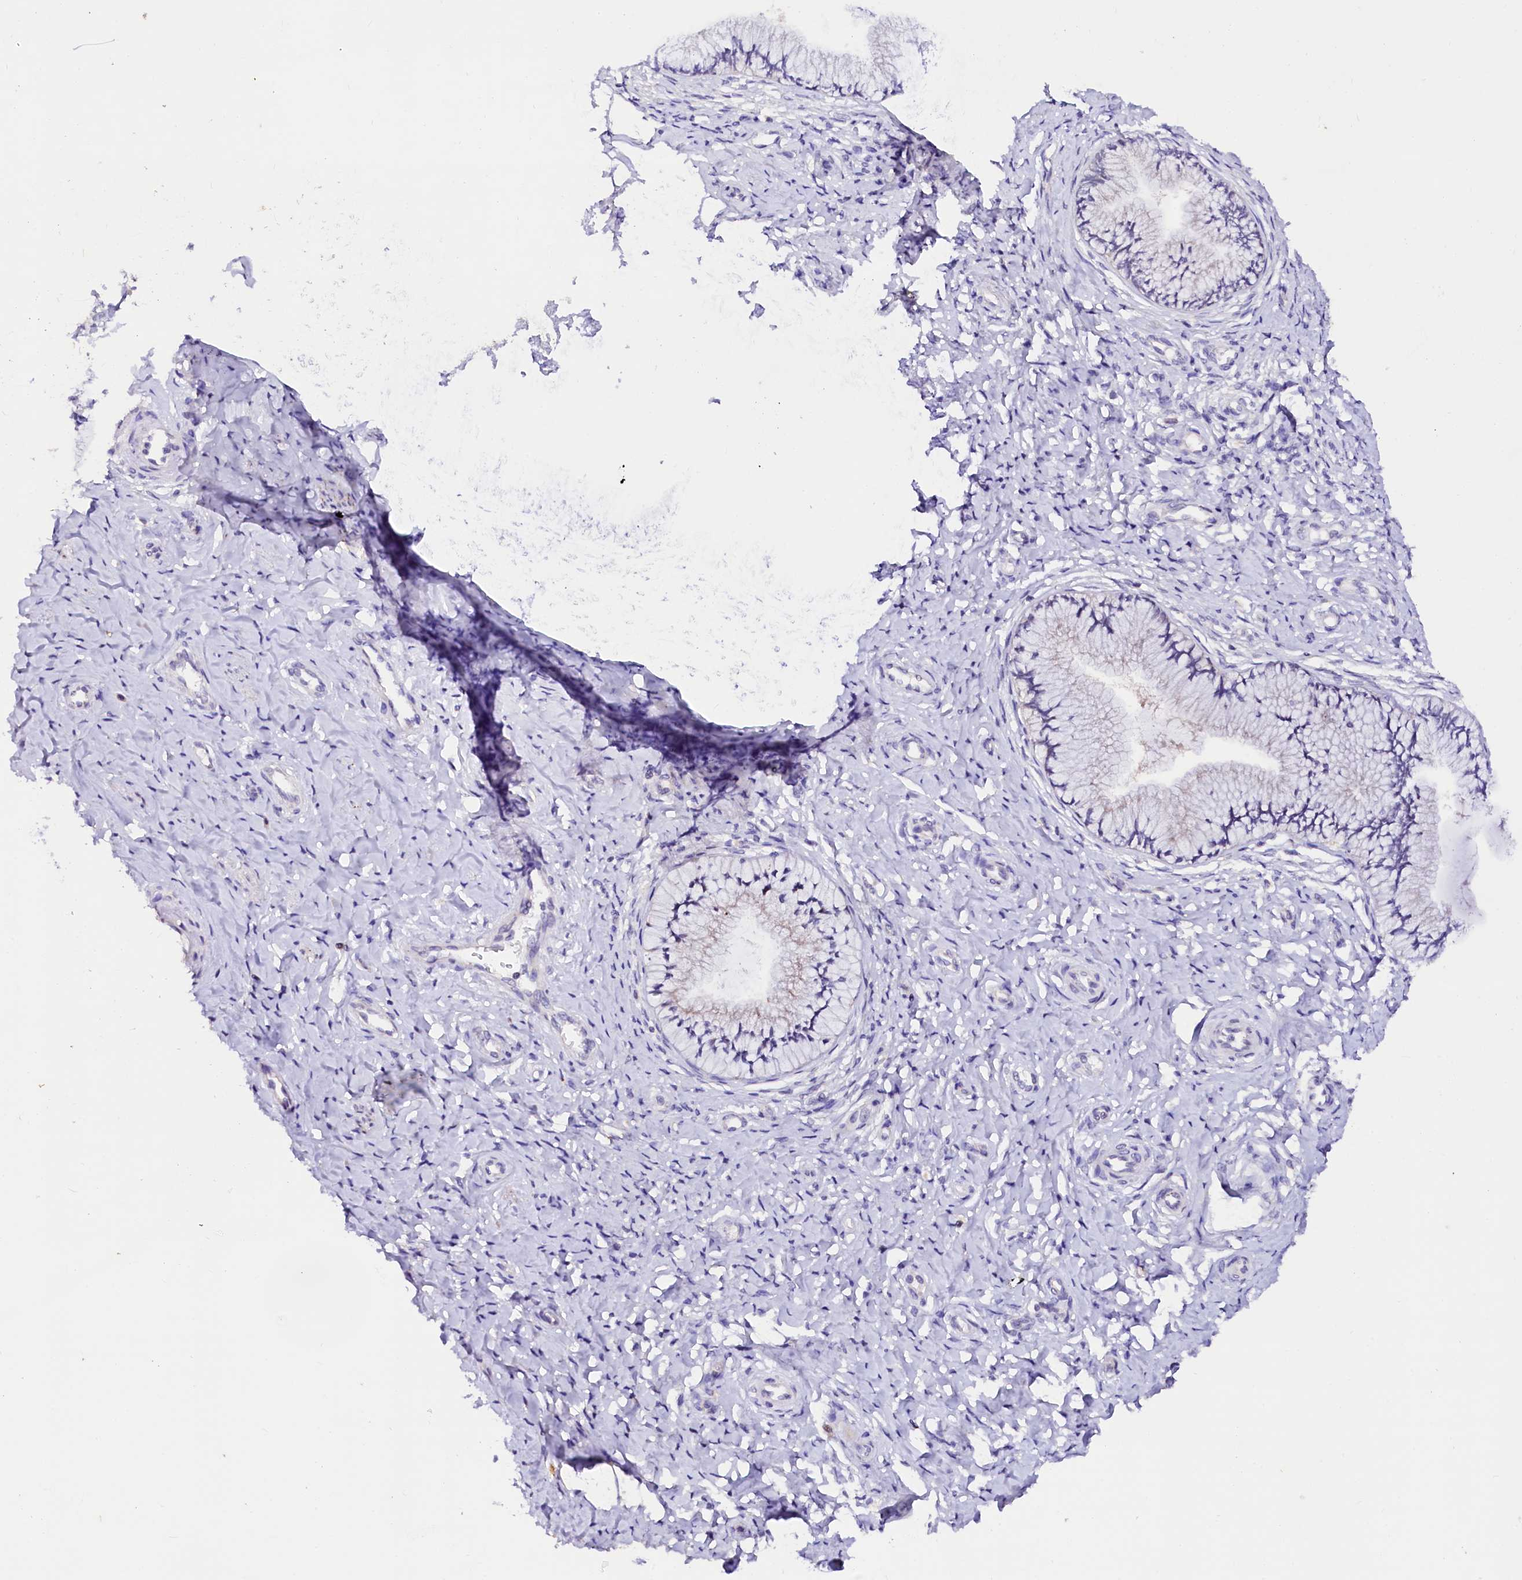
{"staining": {"intensity": "negative", "quantity": "none", "location": "none"}, "tissue": "cervix", "cell_type": "Glandular cells", "image_type": "normal", "snomed": [{"axis": "morphology", "description": "Normal tissue, NOS"}, {"axis": "topography", "description": "Cervix"}], "caption": "A micrograph of cervix stained for a protein exhibits no brown staining in glandular cells.", "gene": "NALF1", "patient": {"sex": "female", "age": 36}}